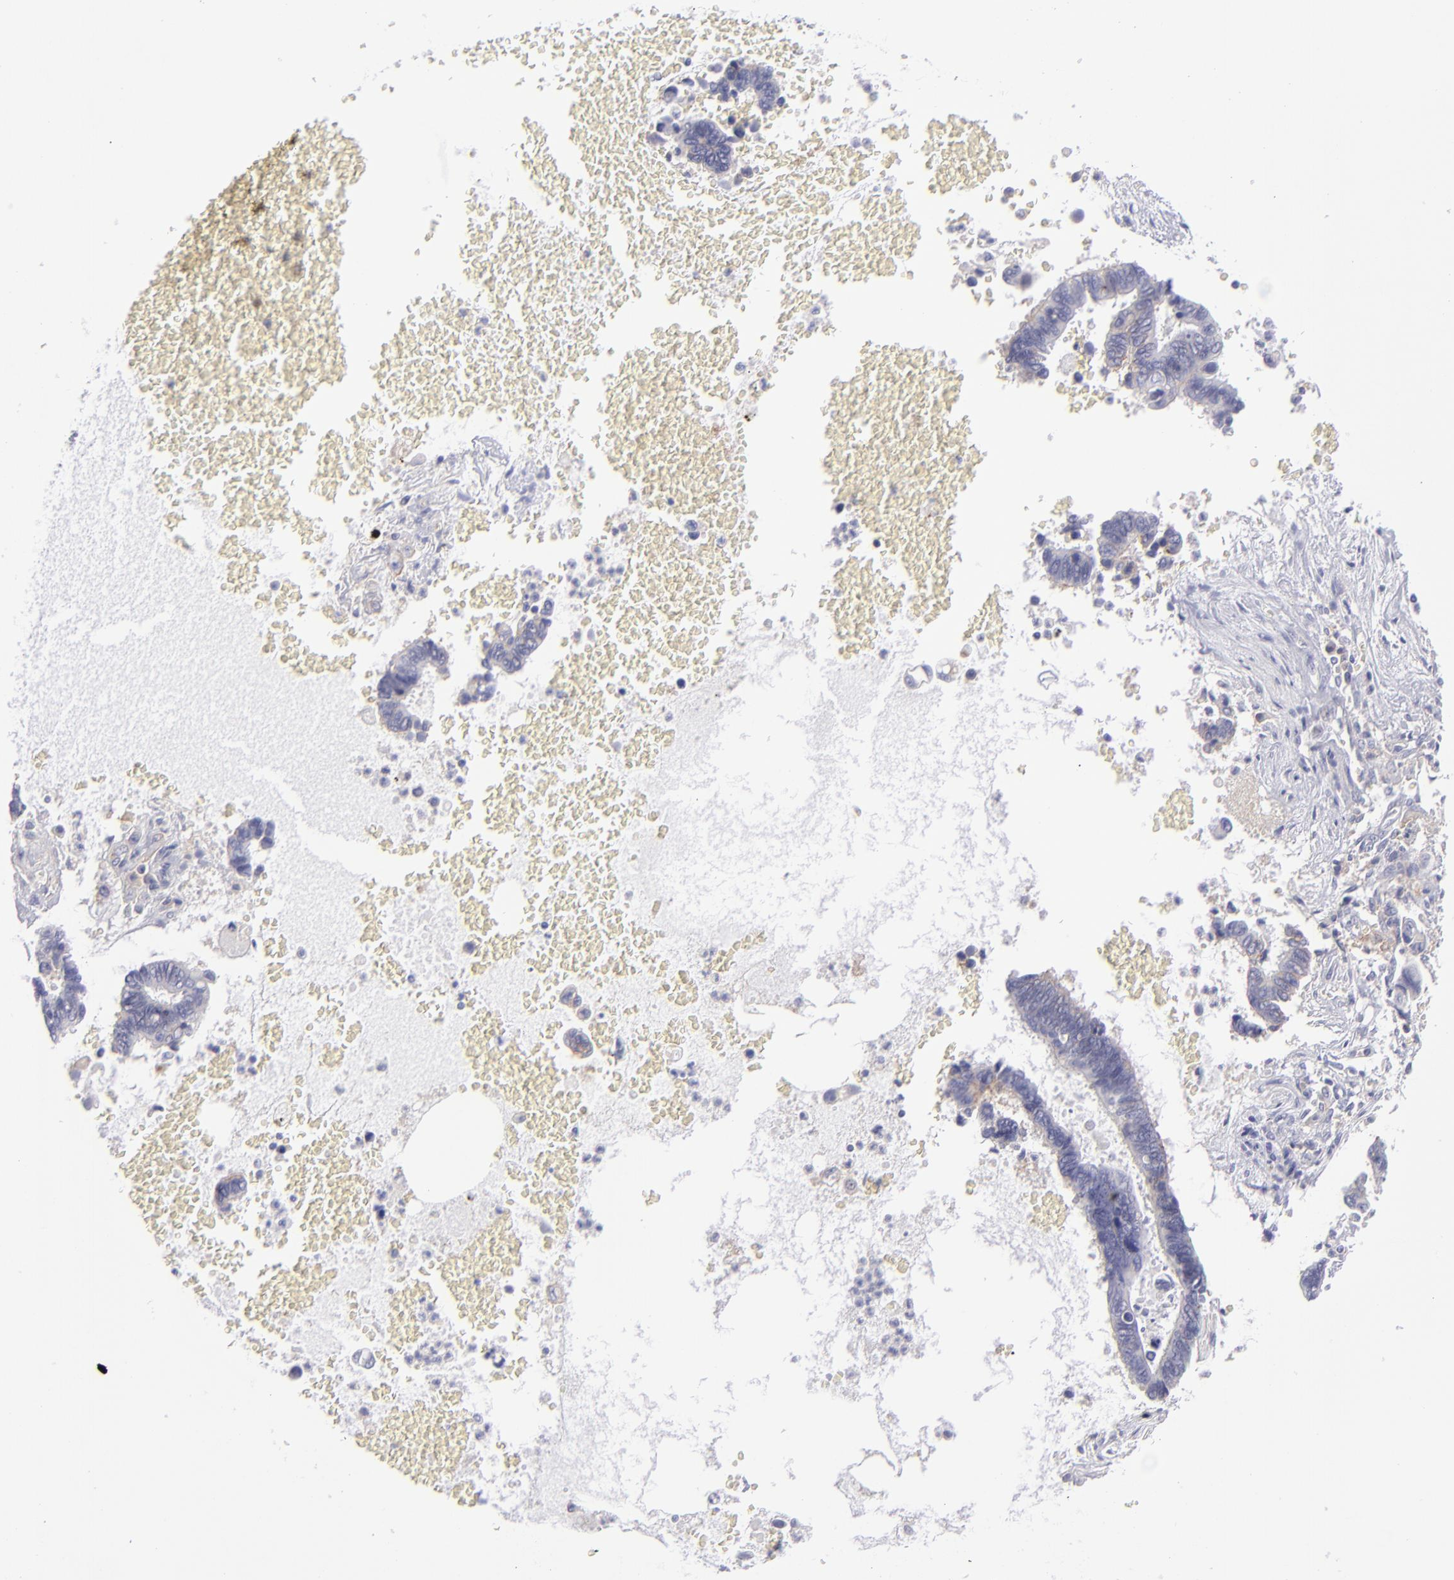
{"staining": {"intensity": "weak", "quantity": "<25%", "location": "cytoplasmic/membranous"}, "tissue": "pancreatic cancer", "cell_type": "Tumor cells", "image_type": "cancer", "snomed": [{"axis": "morphology", "description": "Adenocarcinoma, NOS"}, {"axis": "topography", "description": "Pancreas"}], "caption": "Pancreatic cancer (adenocarcinoma) was stained to show a protein in brown. There is no significant positivity in tumor cells.", "gene": "BSG", "patient": {"sex": "female", "age": 70}}